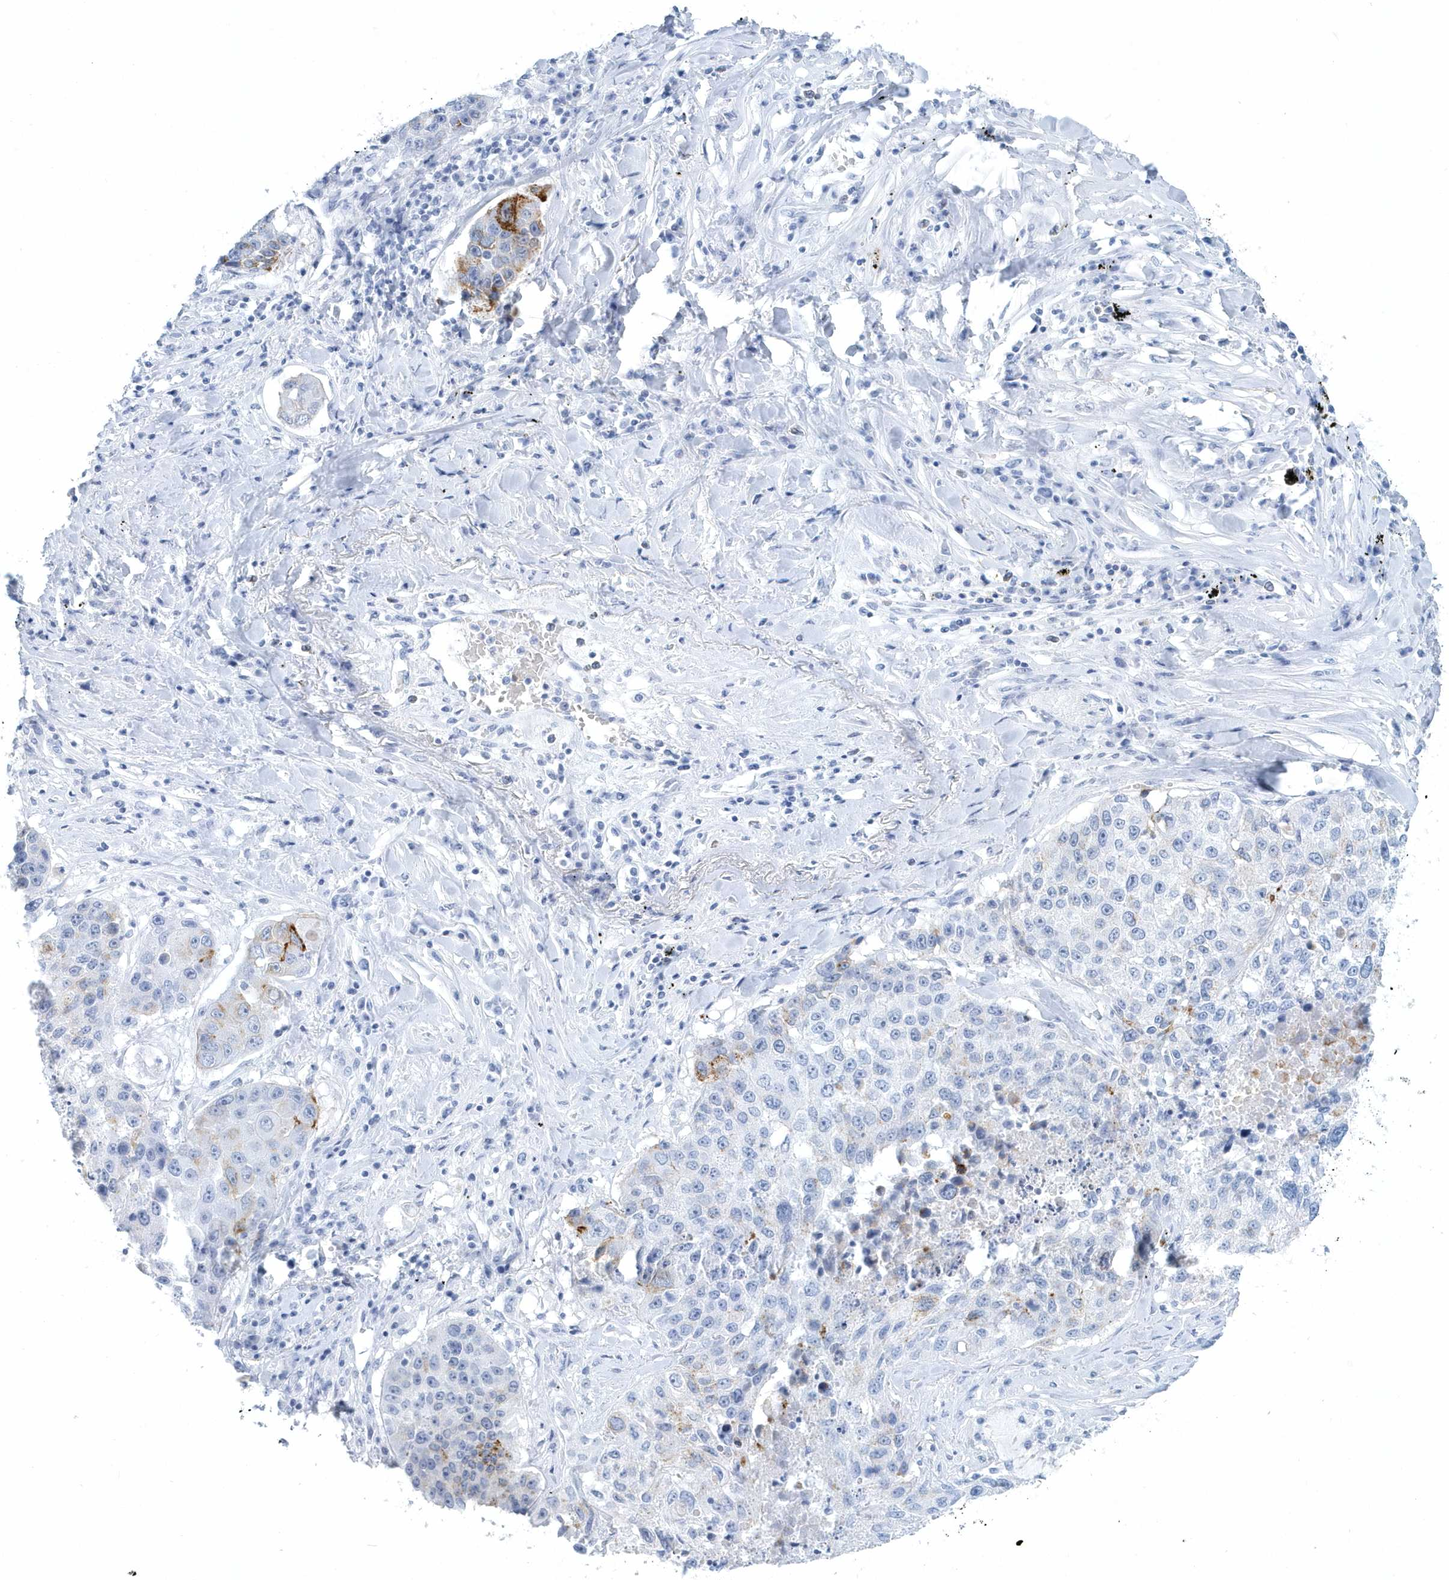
{"staining": {"intensity": "moderate", "quantity": "<25%", "location": "cytoplasmic/membranous"}, "tissue": "lung cancer", "cell_type": "Tumor cells", "image_type": "cancer", "snomed": [{"axis": "morphology", "description": "Squamous cell carcinoma, NOS"}, {"axis": "topography", "description": "Lung"}], "caption": "Approximately <25% of tumor cells in squamous cell carcinoma (lung) reveal moderate cytoplasmic/membranous protein positivity as visualized by brown immunohistochemical staining.", "gene": "PTPRO", "patient": {"sex": "male", "age": 61}}